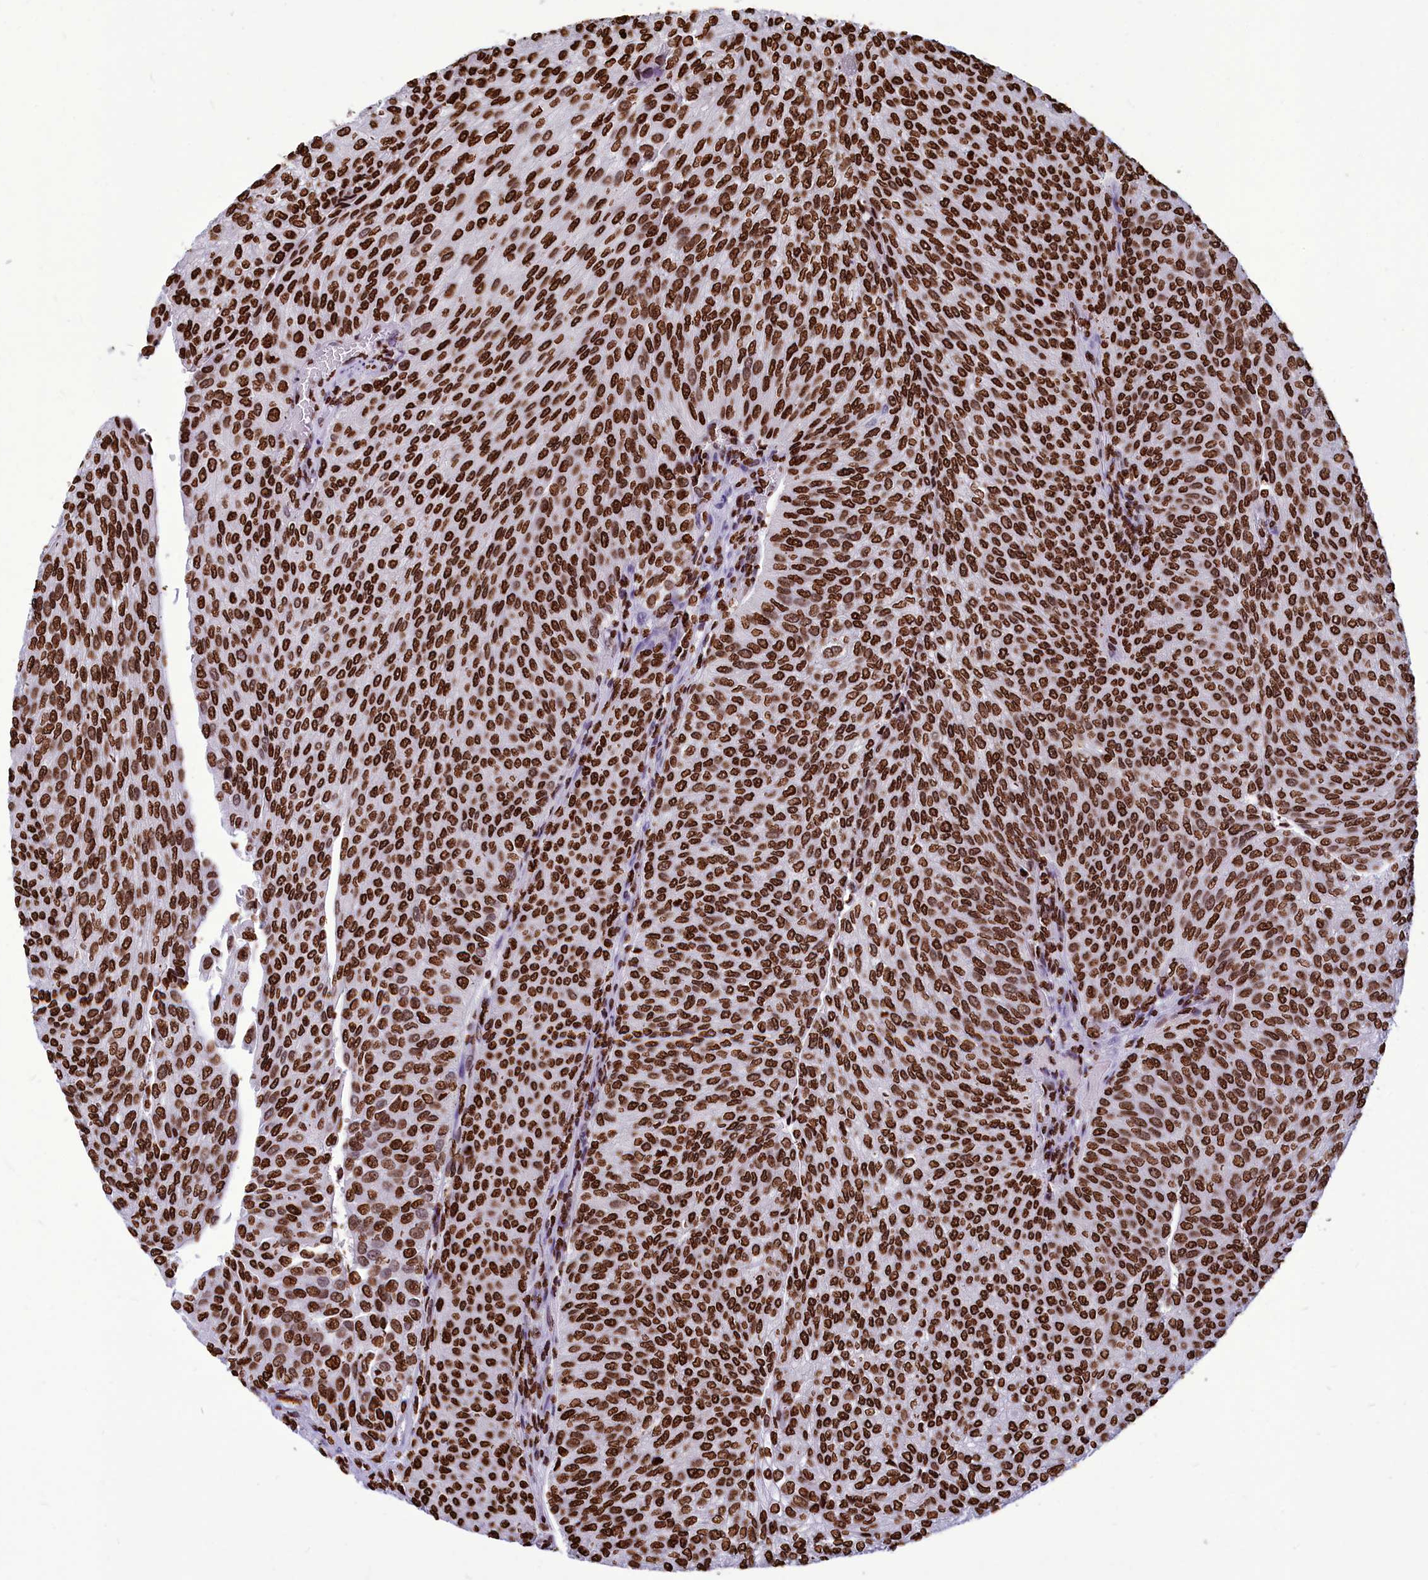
{"staining": {"intensity": "strong", "quantity": ">75%", "location": "nuclear"}, "tissue": "urothelial cancer", "cell_type": "Tumor cells", "image_type": "cancer", "snomed": [{"axis": "morphology", "description": "Urothelial carcinoma, High grade"}, {"axis": "topography", "description": "Urinary bladder"}], "caption": "Immunohistochemical staining of urothelial carcinoma (high-grade) displays high levels of strong nuclear positivity in about >75% of tumor cells.", "gene": "AKAP17A", "patient": {"sex": "female", "age": 79}}